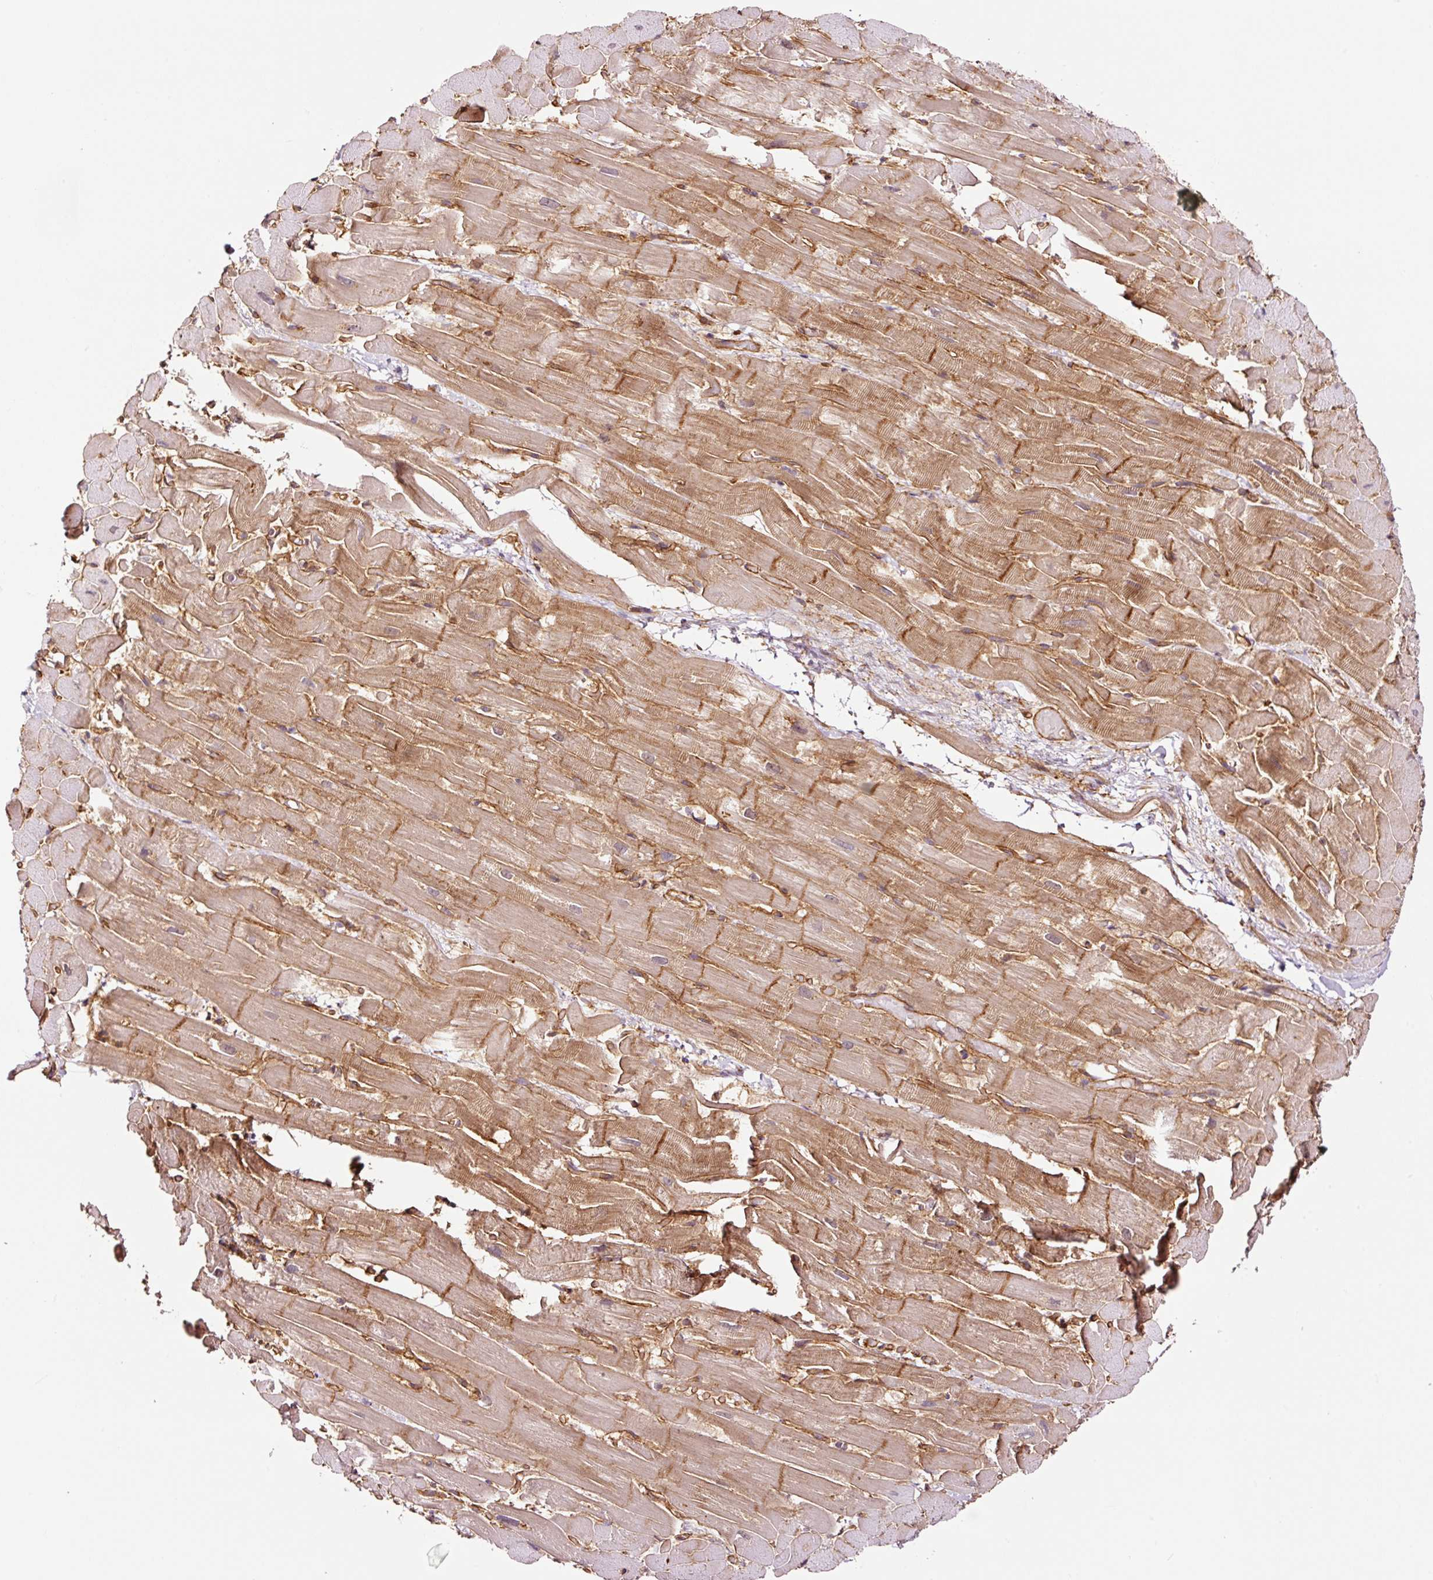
{"staining": {"intensity": "moderate", "quantity": ">75%", "location": "cytoplasmic/membranous"}, "tissue": "heart muscle", "cell_type": "Cardiomyocytes", "image_type": "normal", "snomed": [{"axis": "morphology", "description": "Normal tissue, NOS"}, {"axis": "topography", "description": "Heart"}], "caption": "Normal heart muscle was stained to show a protein in brown. There is medium levels of moderate cytoplasmic/membranous positivity in about >75% of cardiomyocytes.", "gene": "METAP1", "patient": {"sex": "male", "age": 37}}